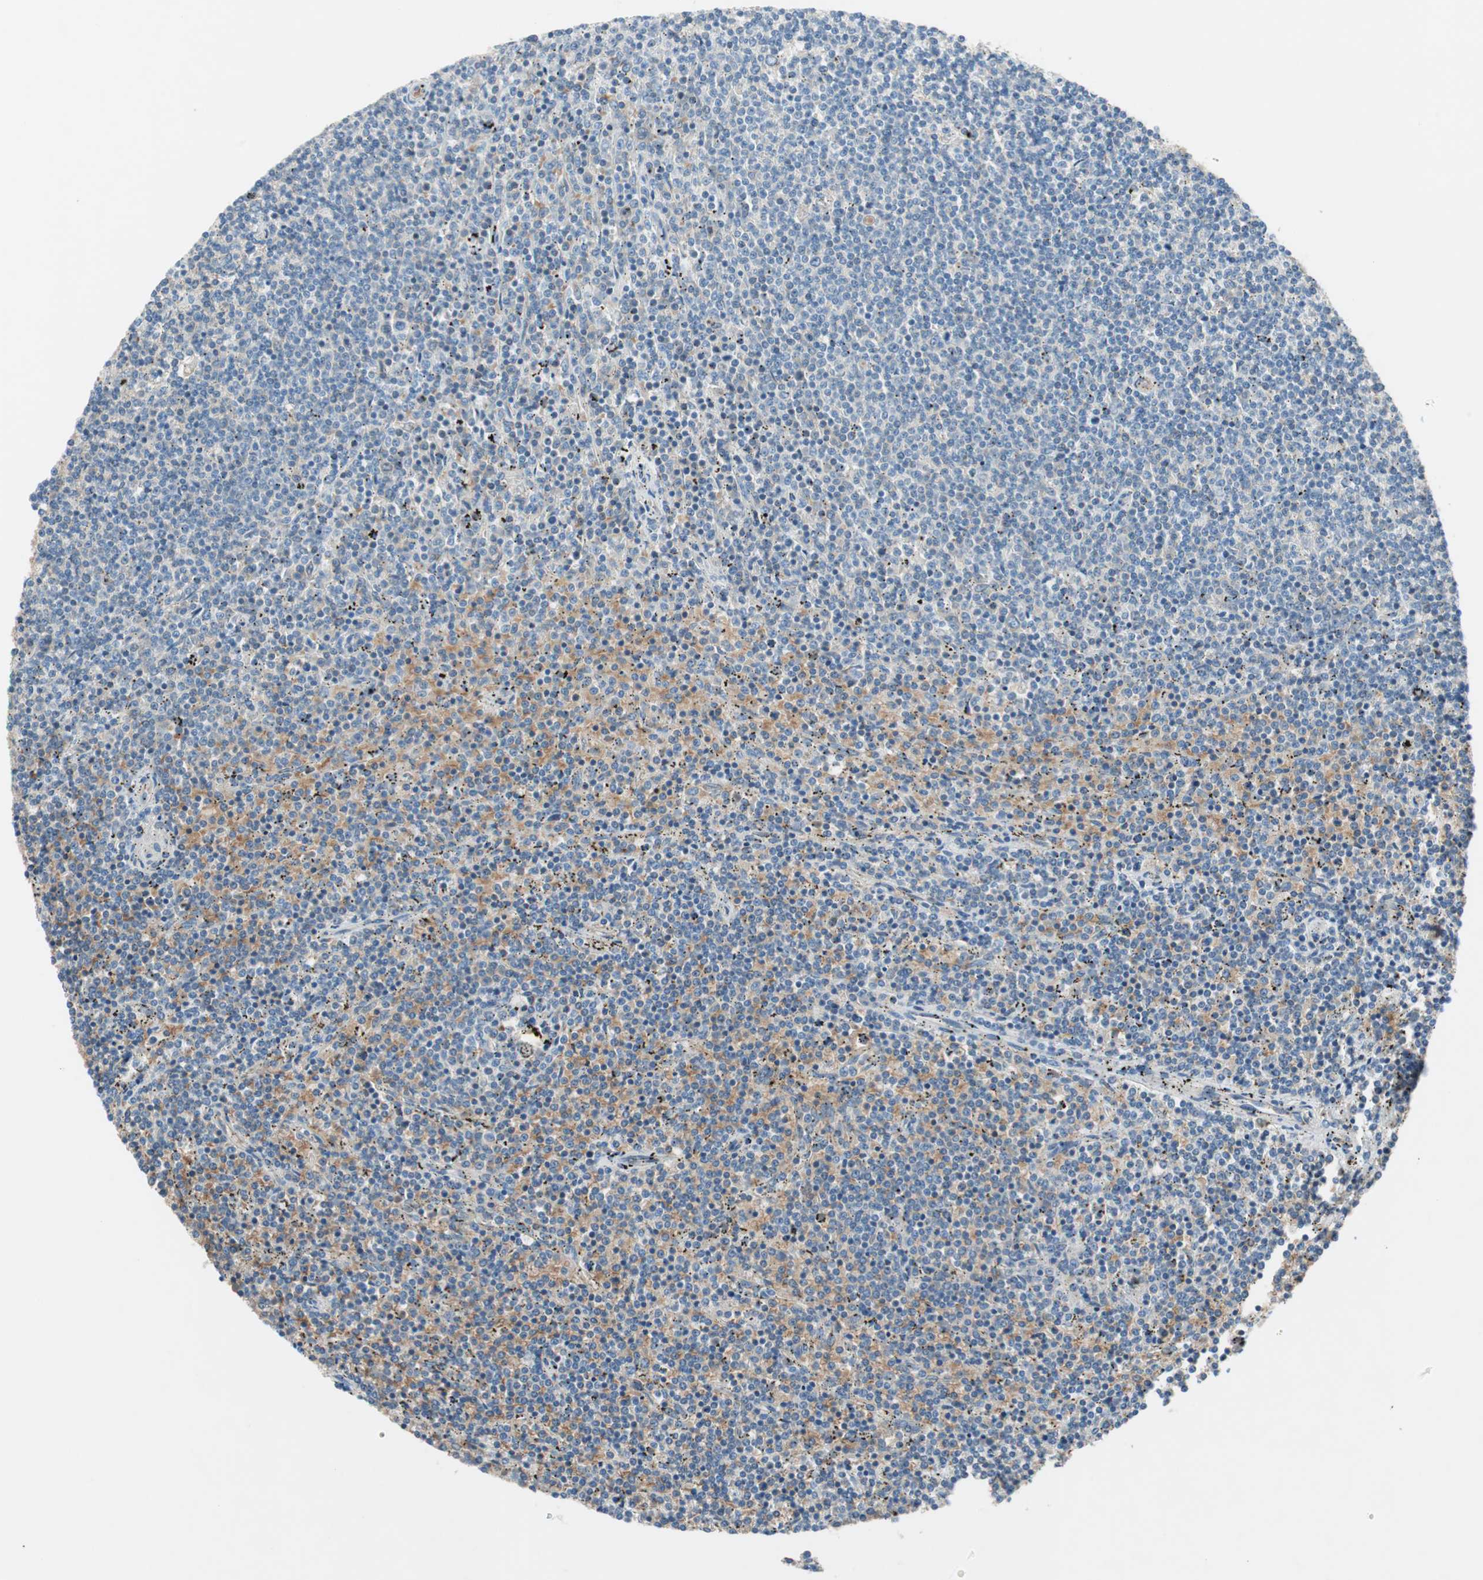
{"staining": {"intensity": "negative", "quantity": "none", "location": "none"}, "tissue": "lymphoma", "cell_type": "Tumor cells", "image_type": "cancer", "snomed": [{"axis": "morphology", "description": "Malignant lymphoma, non-Hodgkin's type, Low grade"}, {"axis": "topography", "description": "Spleen"}], "caption": "Lymphoma was stained to show a protein in brown. There is no significant expression in tumor cells.", "gene": "GLUL", "patient": {"sex": "female", "age": 50}}